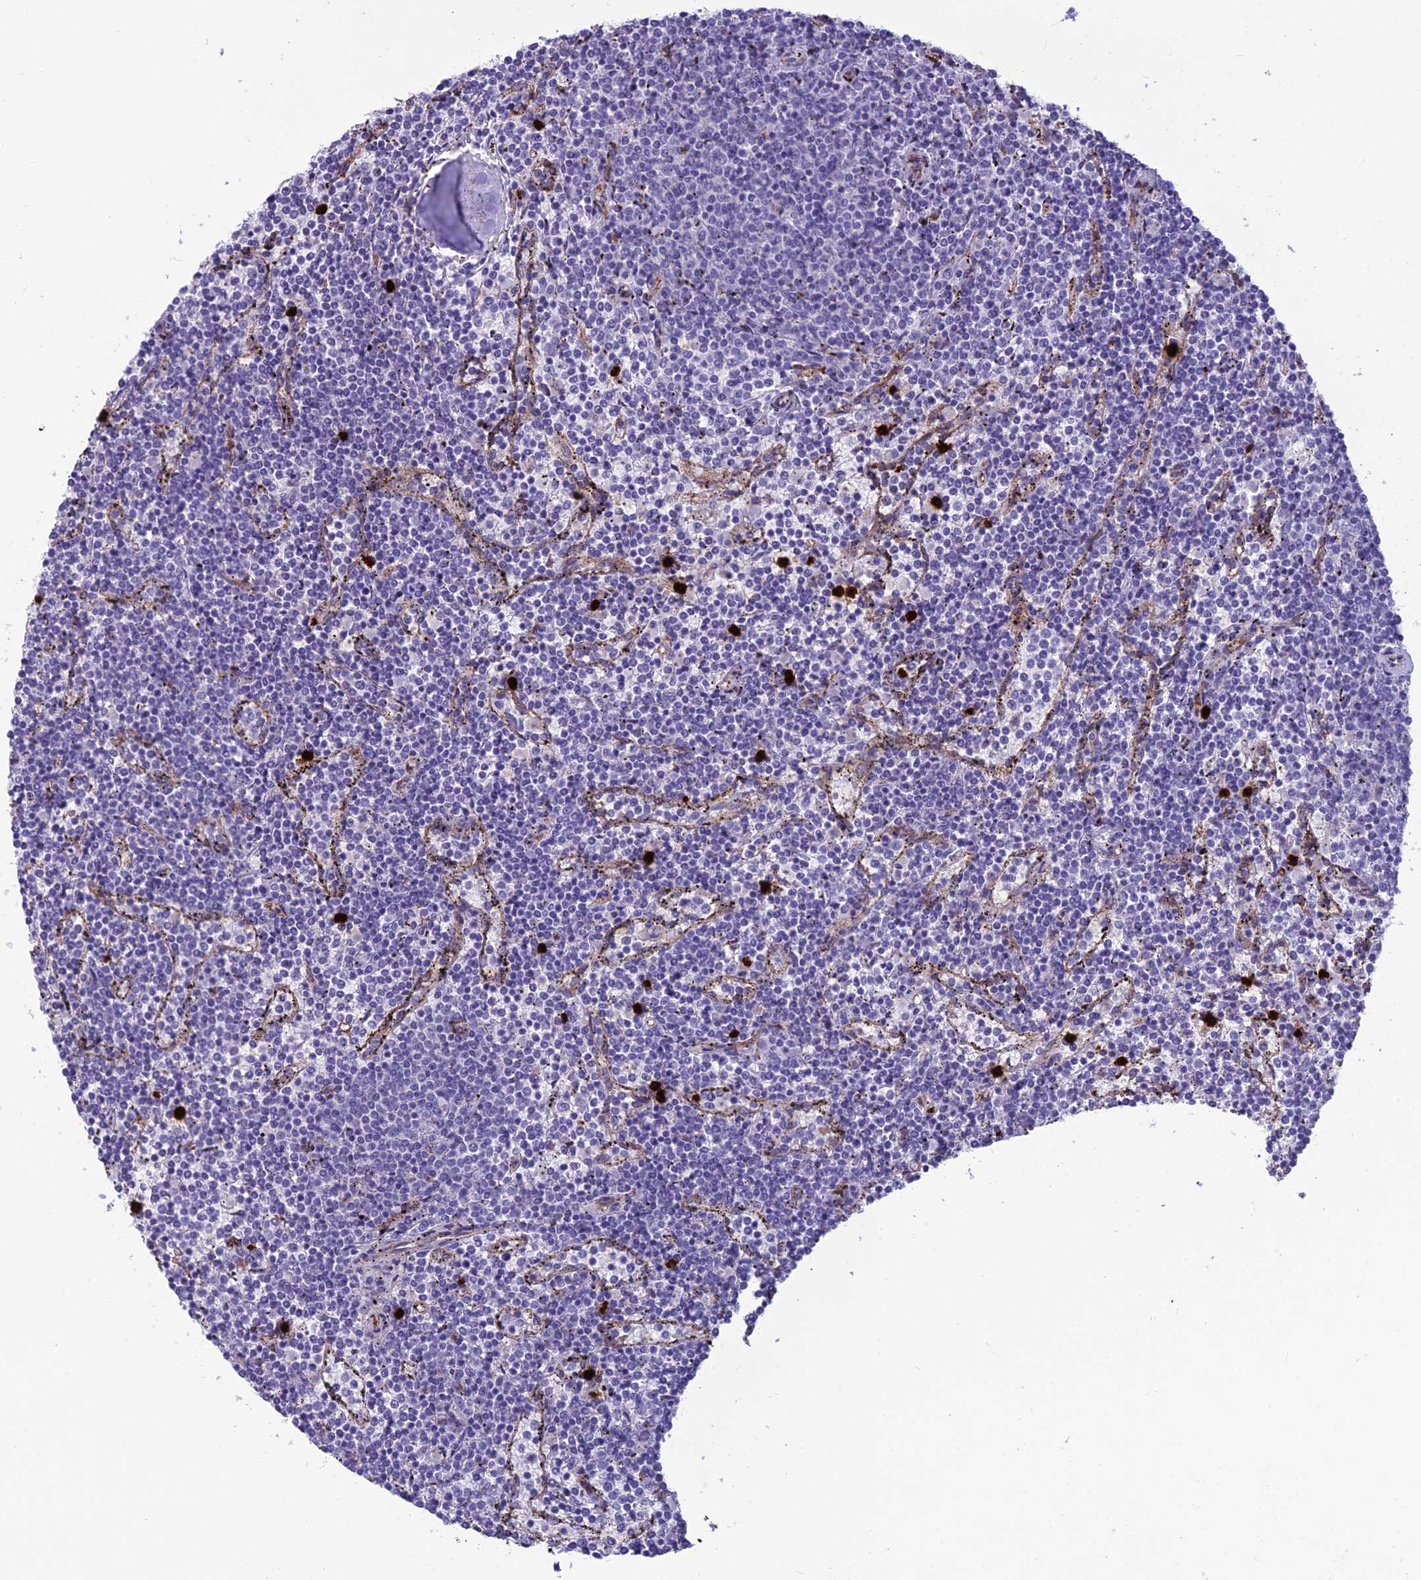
{"staining": {"intensity": "negative", "quantity": "none", "location": "none"}, "tissue": "lymphoma", "cell_type": "Tumor cells", "image_type": "cancer", "snomed": [{"axis": "morphology", "description": "Malignant lymphoma, non-Hodgkin's type, Low grade"}, {"axis": "topography", "description": "Spleen"}], "caption": "An immunohistochemistry histopathology image of malignant lymphoma, non-Hodgkin's type (low-grade) is shown. There is no staining in tumor cells of malignant lymphoma, non-Hodgkin's type (low-grade).", "gene": "BBS7", "patient": {"sex": "female", "age": 50}}